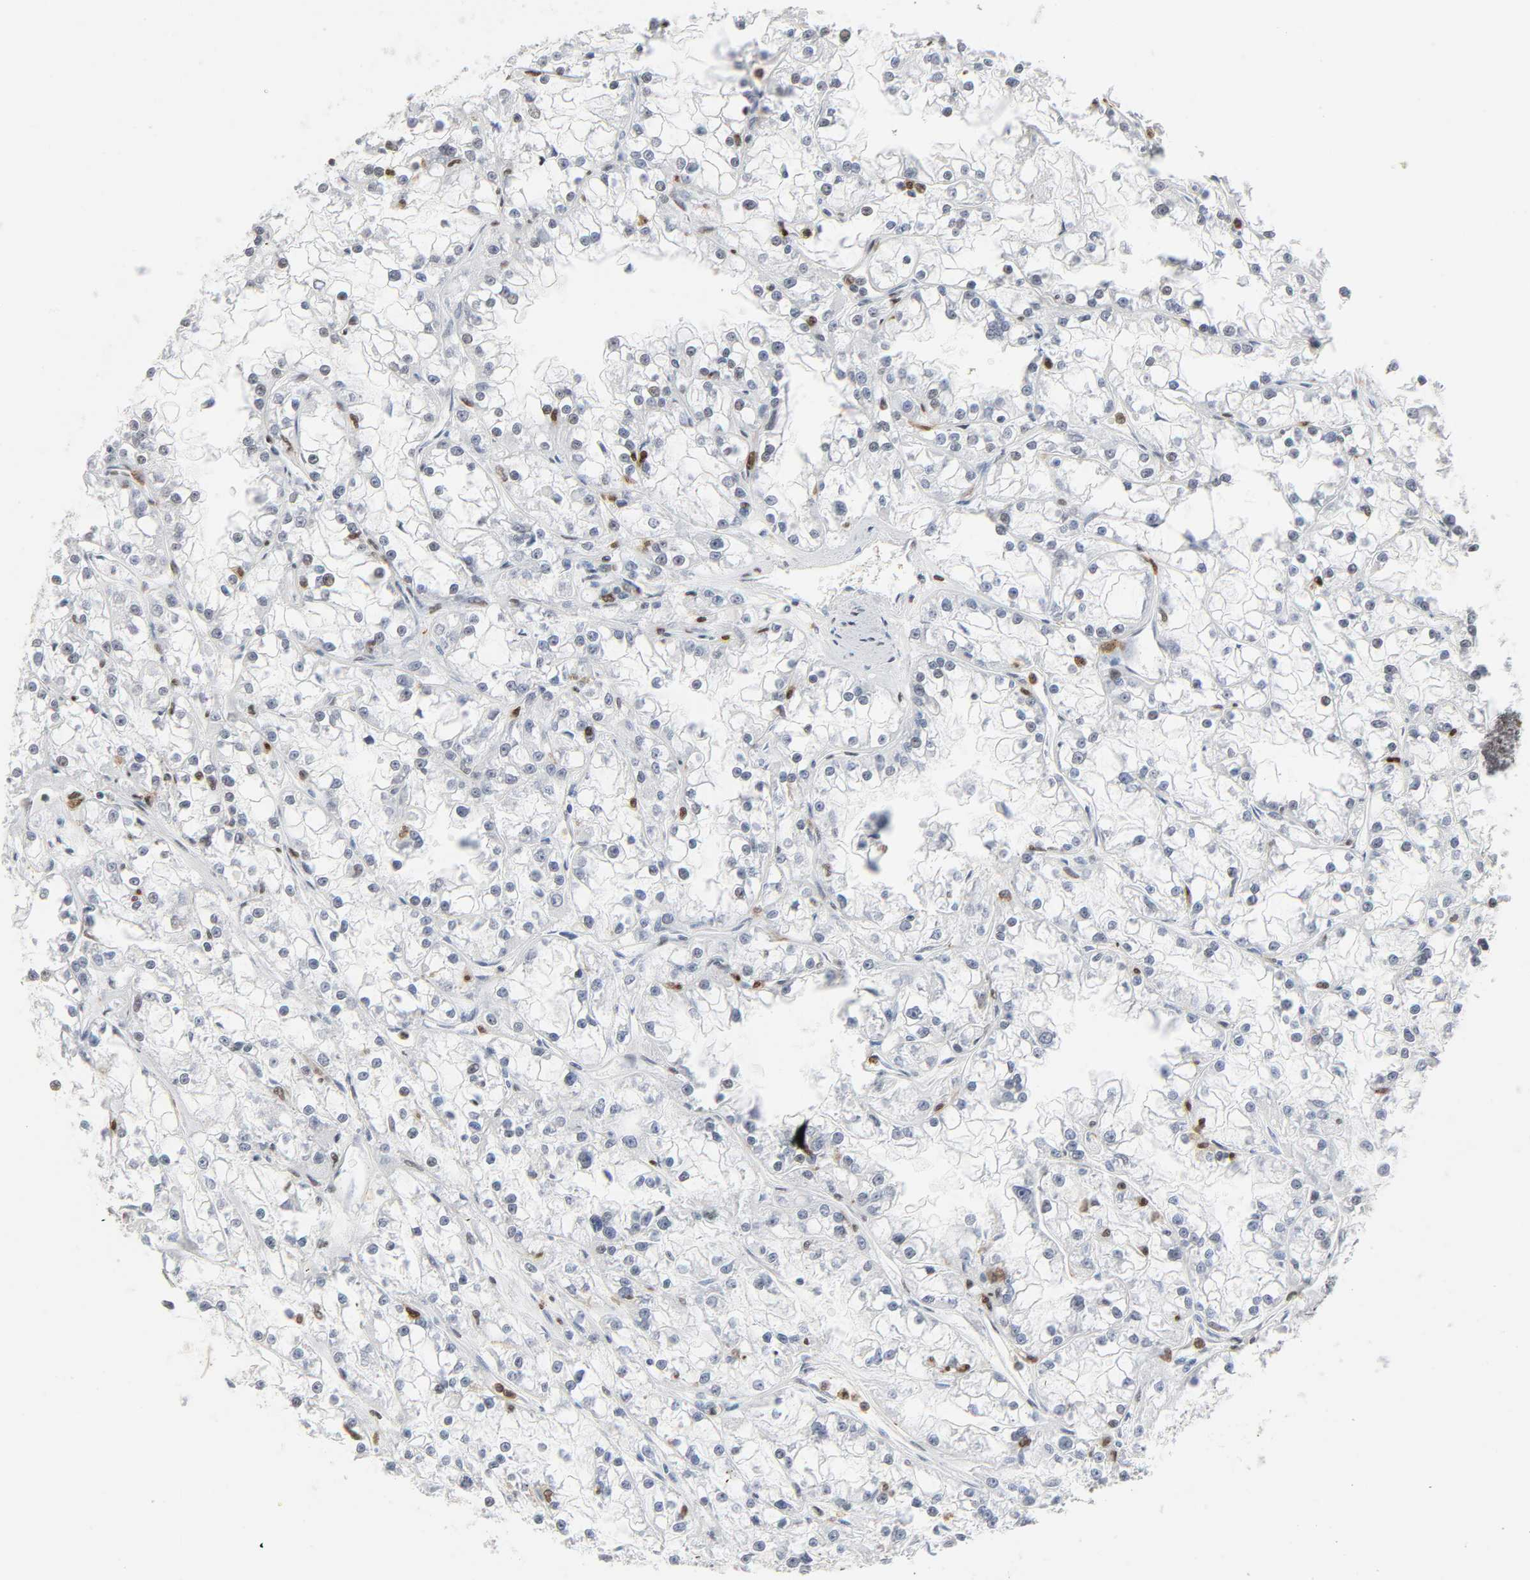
{"staining": {"intensity": "weak", "quantity": "<25%", "location": "nuclear"}, "tissue": "renal cancer", "cell_type": "Tumor cells", "image_type": "cancer", "snomed": [{"axis": "morphology", "description": "Adenocarcinoma, NOS"}, {"axis": "topography", "description": "Kidney"}], "caption": "IHC micrograph of neoplastic tissue: human renal adenocarcinoma stained with DAB (3,3'-diaminobenzidine) shows no significant protein expression in tumor cells.", "gene": "WAS", "patient": {"sex": "female", "age": 52}}